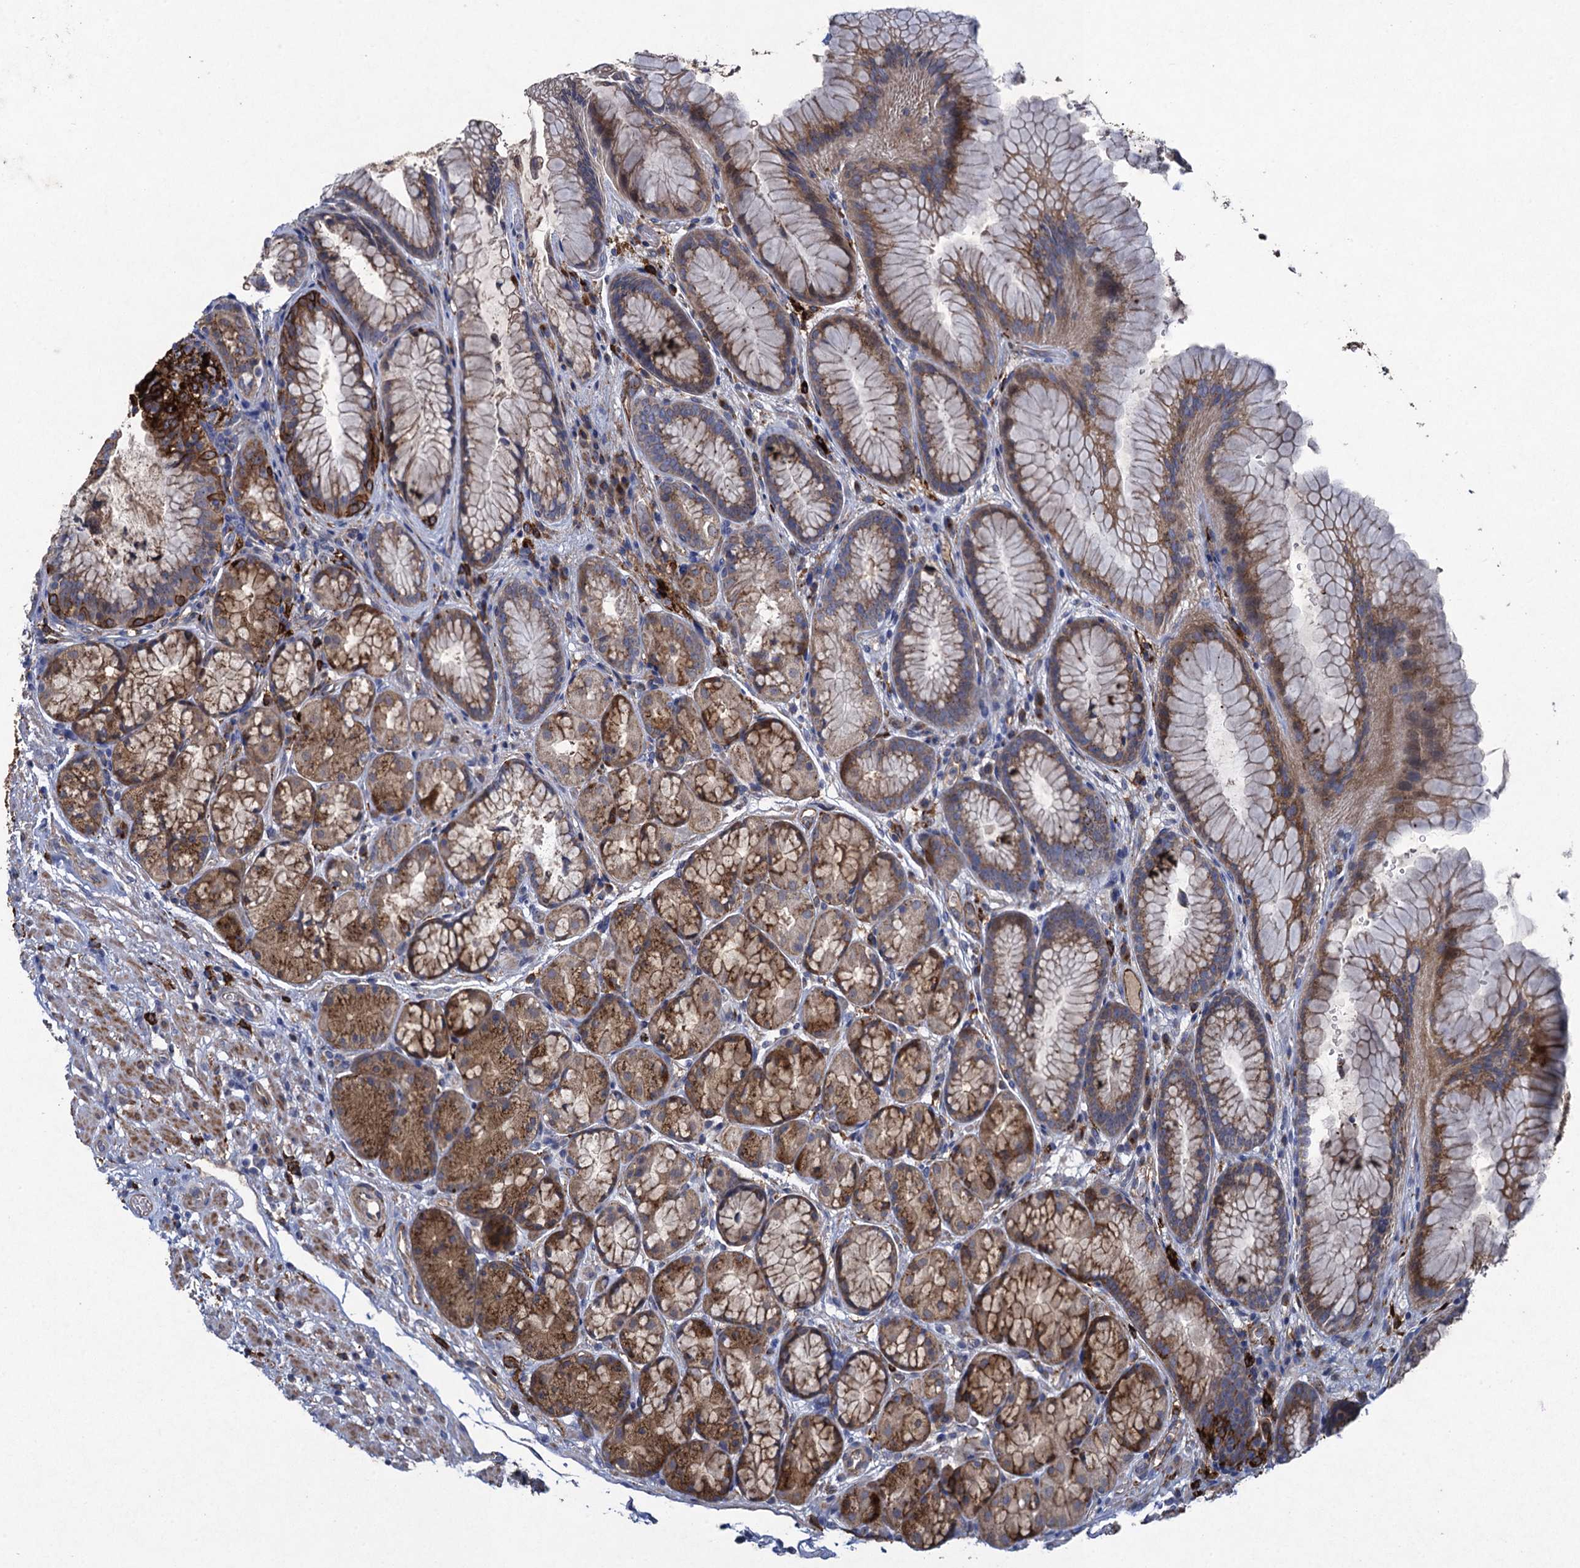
{"staining": {"intensity": "strong", "quantity": "25%-75%", "location": "cytoplasmic/membranous"}, "tissue": "stomach", "cell_type": "Glandular cells", "image_type": "normal", "snomed": [{"axis": "morphology", "description": "Normal tissue, NOS"}, {"axis": "topography", "description": "Stomach"}], "caption": "Stomach stained for a protein reveals strong cytoplasmic/membranous positivity in glandular cells. (brown staining indicates protein expression, while blue staining denotes nuclei).", "gene": "TXNDC11", "patient": {"sex": "male", "age": 63}}